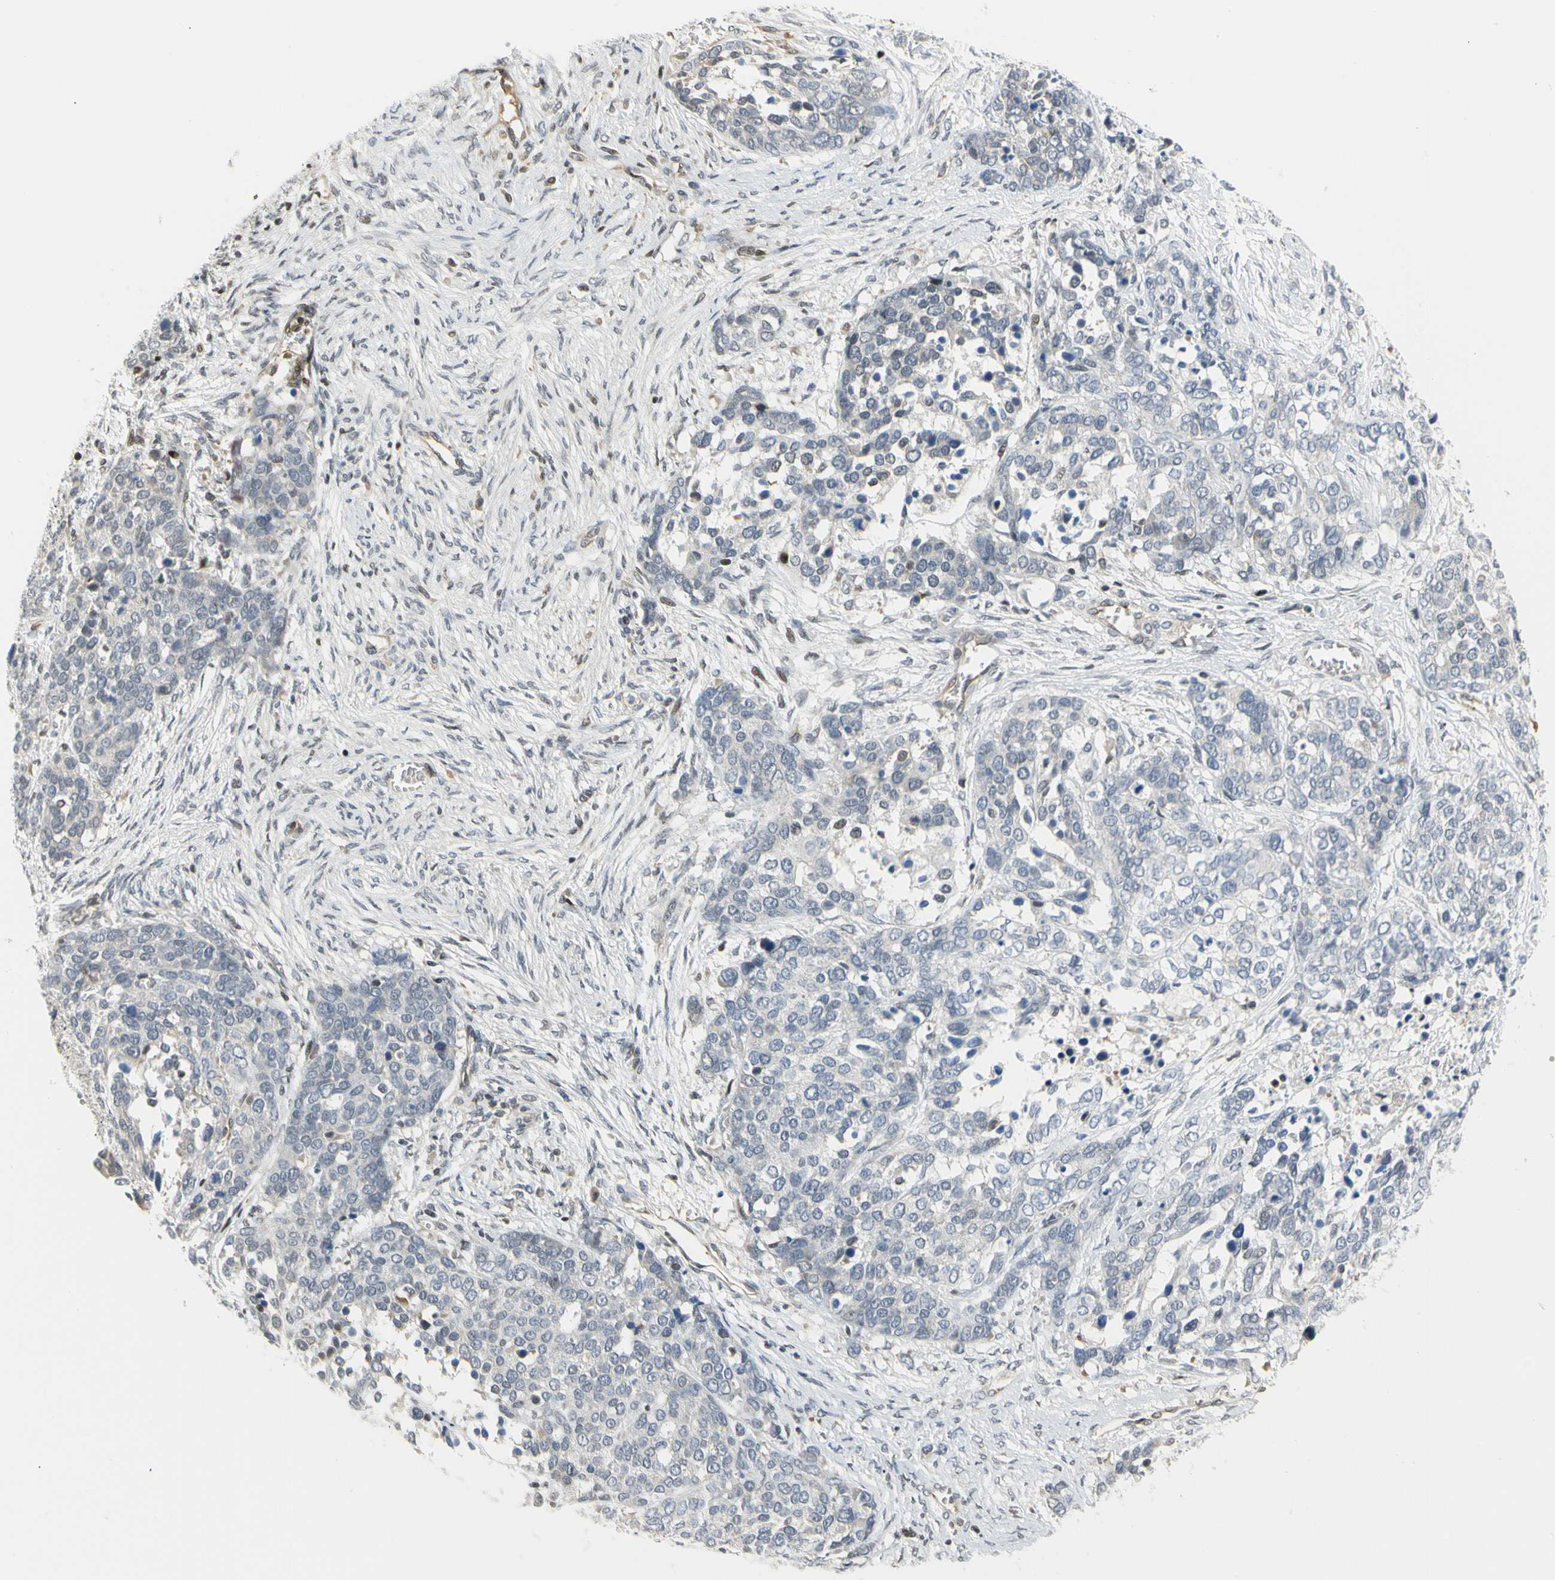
{"staining": {"intensity": "weak", "quantity": "<25%", "location": "nuclear"}, "tissue": "ovarian cancer", "cell_type": "Tumor cells", "image_type": "cancer", "snomed": [{"axis": "morphology", "description": "Cystadenocarcinoma, serous, NOS"}, {"axis": "topography", "description": "Ovary"}], "caption": "There is no significant expression in tumor cells of ovarian serous cystadenocarcinoma.", "gene": "IMPG2", "patient": {"sex": "female", "age": 44}}